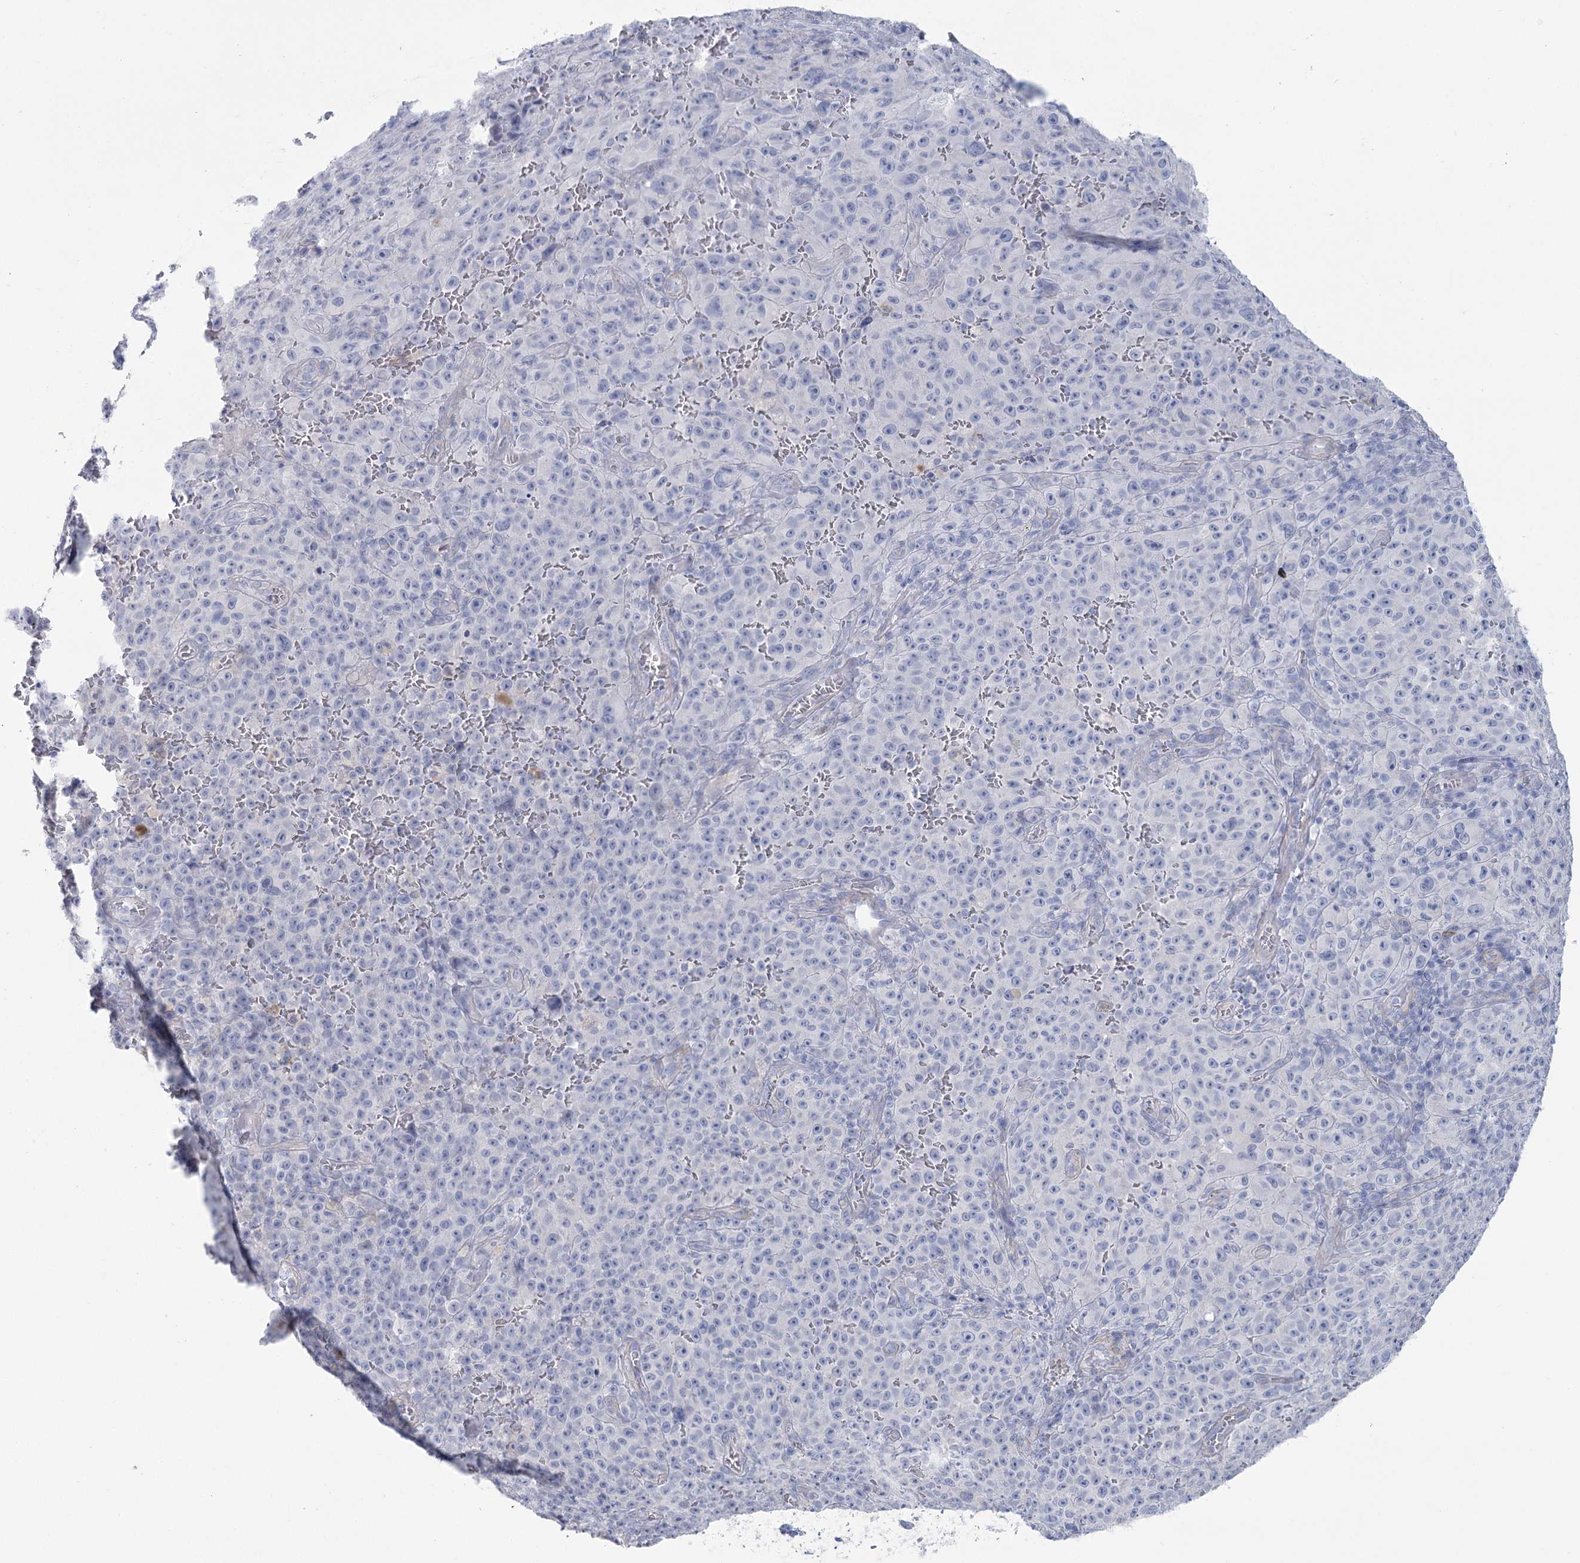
{"staining": {"intensity": "negative", "quantity": "none", "location": "none"}, "tissue": "melanoma", "cell_type": "Tumor cells", "image_type": "cancer", "snomed": [{"axis": "morphology", "description": "Malignant melanoma, NOS"}, {"axis": "topography", "description": "Skin"}], "caption": "Malignant melanoma was stained to show a protein in brown. There is no significant staining in tumor cells.", "gene": "CCDC88A", "patient": {"sex": "female", "age": 82}}